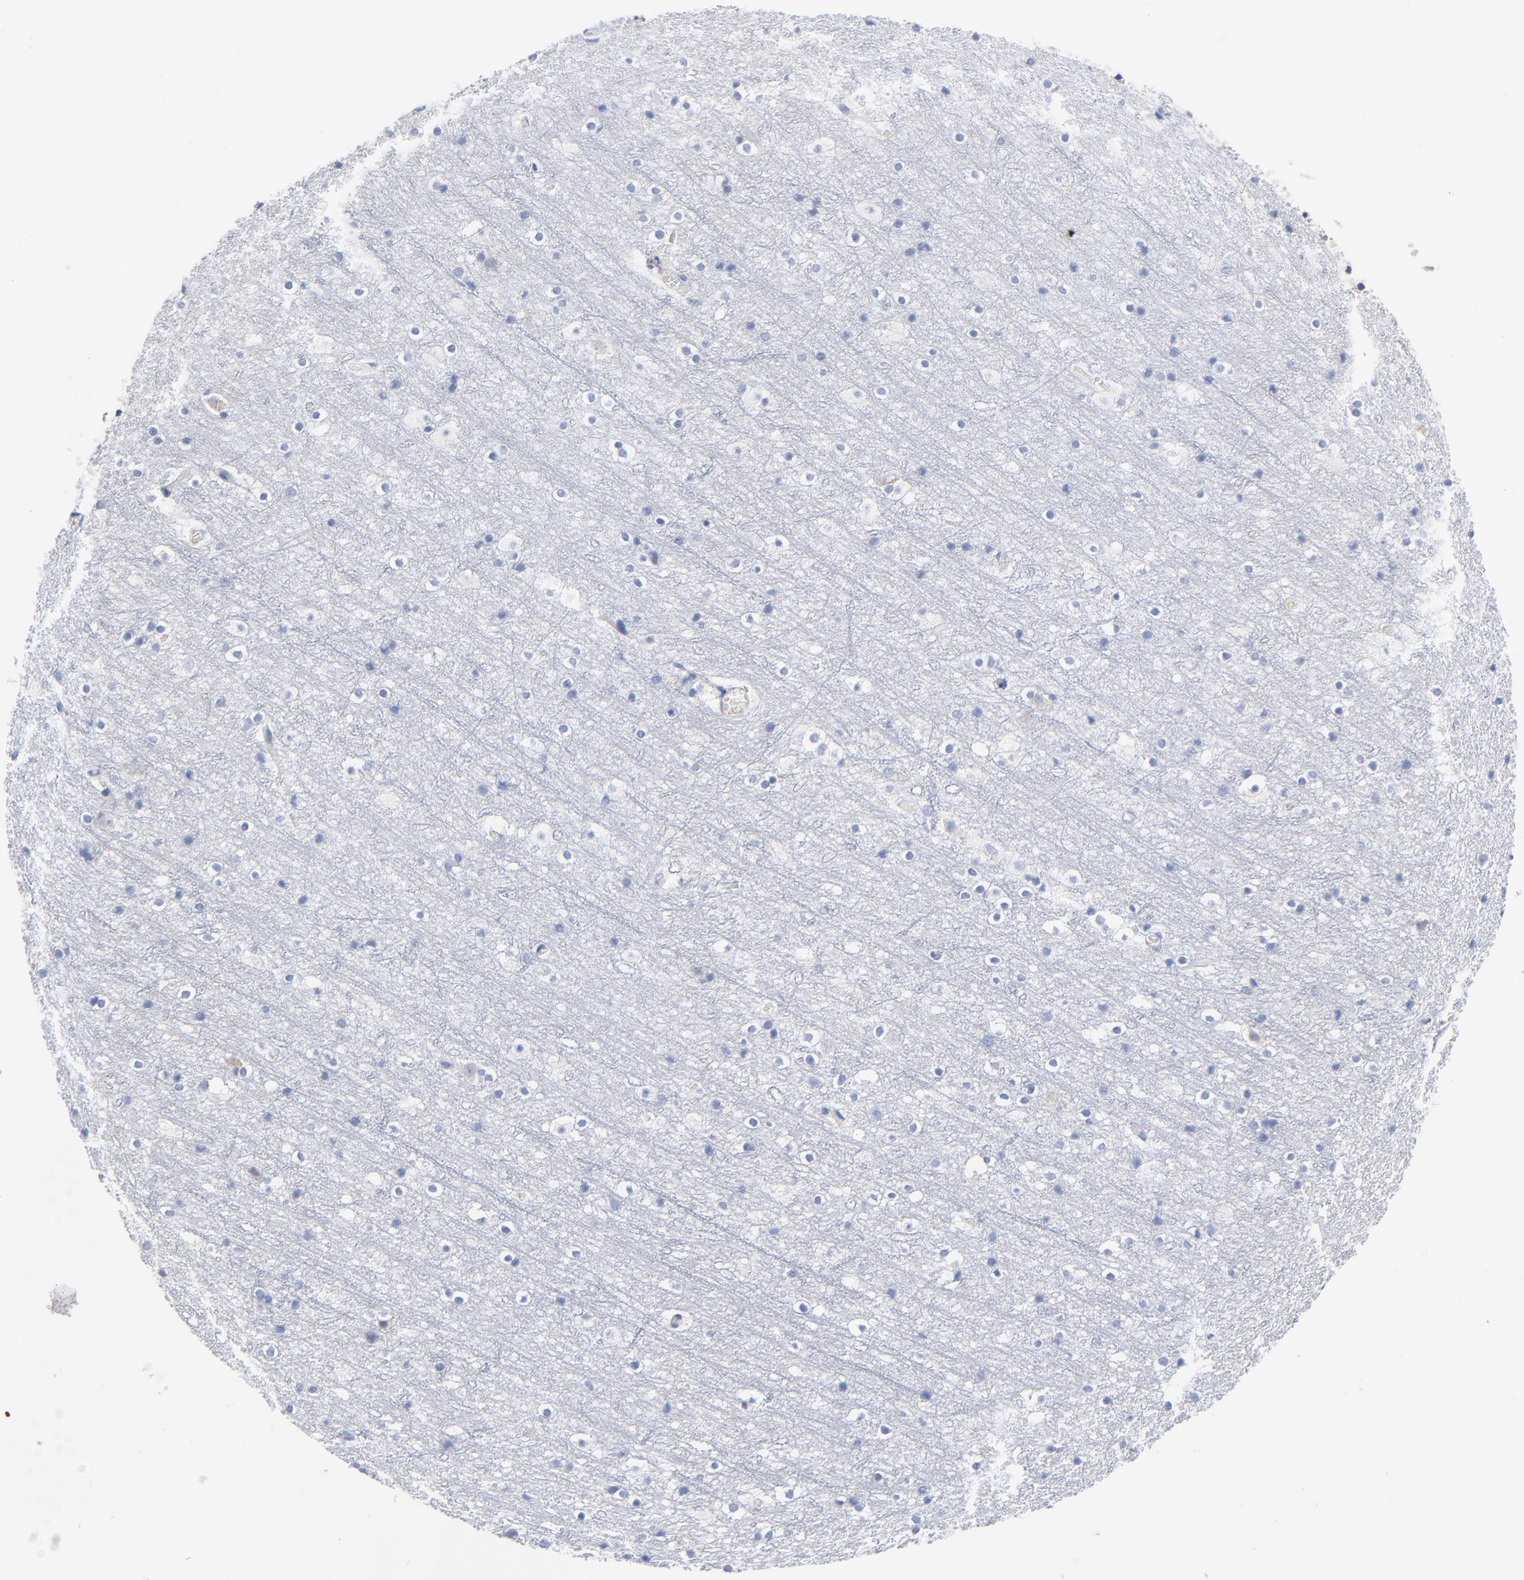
{"staining": {"intensity": "negative", "quantity": "none", "location": "none"}, "tissue": "cerebral cortex", "cell_type": "Endothelial cells", "image_type": "normal", "snomed": [{"axis": "morphology", "description": "Normal tissue, NOS"}, {"axis": "topography", "description": "Cerebral cortex"}], "caption": "A high-resolution photomicrograph shows immunohistochemistry staining of normal cerebral cortex, which displays no significant staining in endothelial cells. (DAB (3,3'-diaminobenzidine) immunohistochemistry with hematoxylin counter stain).", "gene": "CHCHD10", "patient": {"sex": "male", "age": 45}}